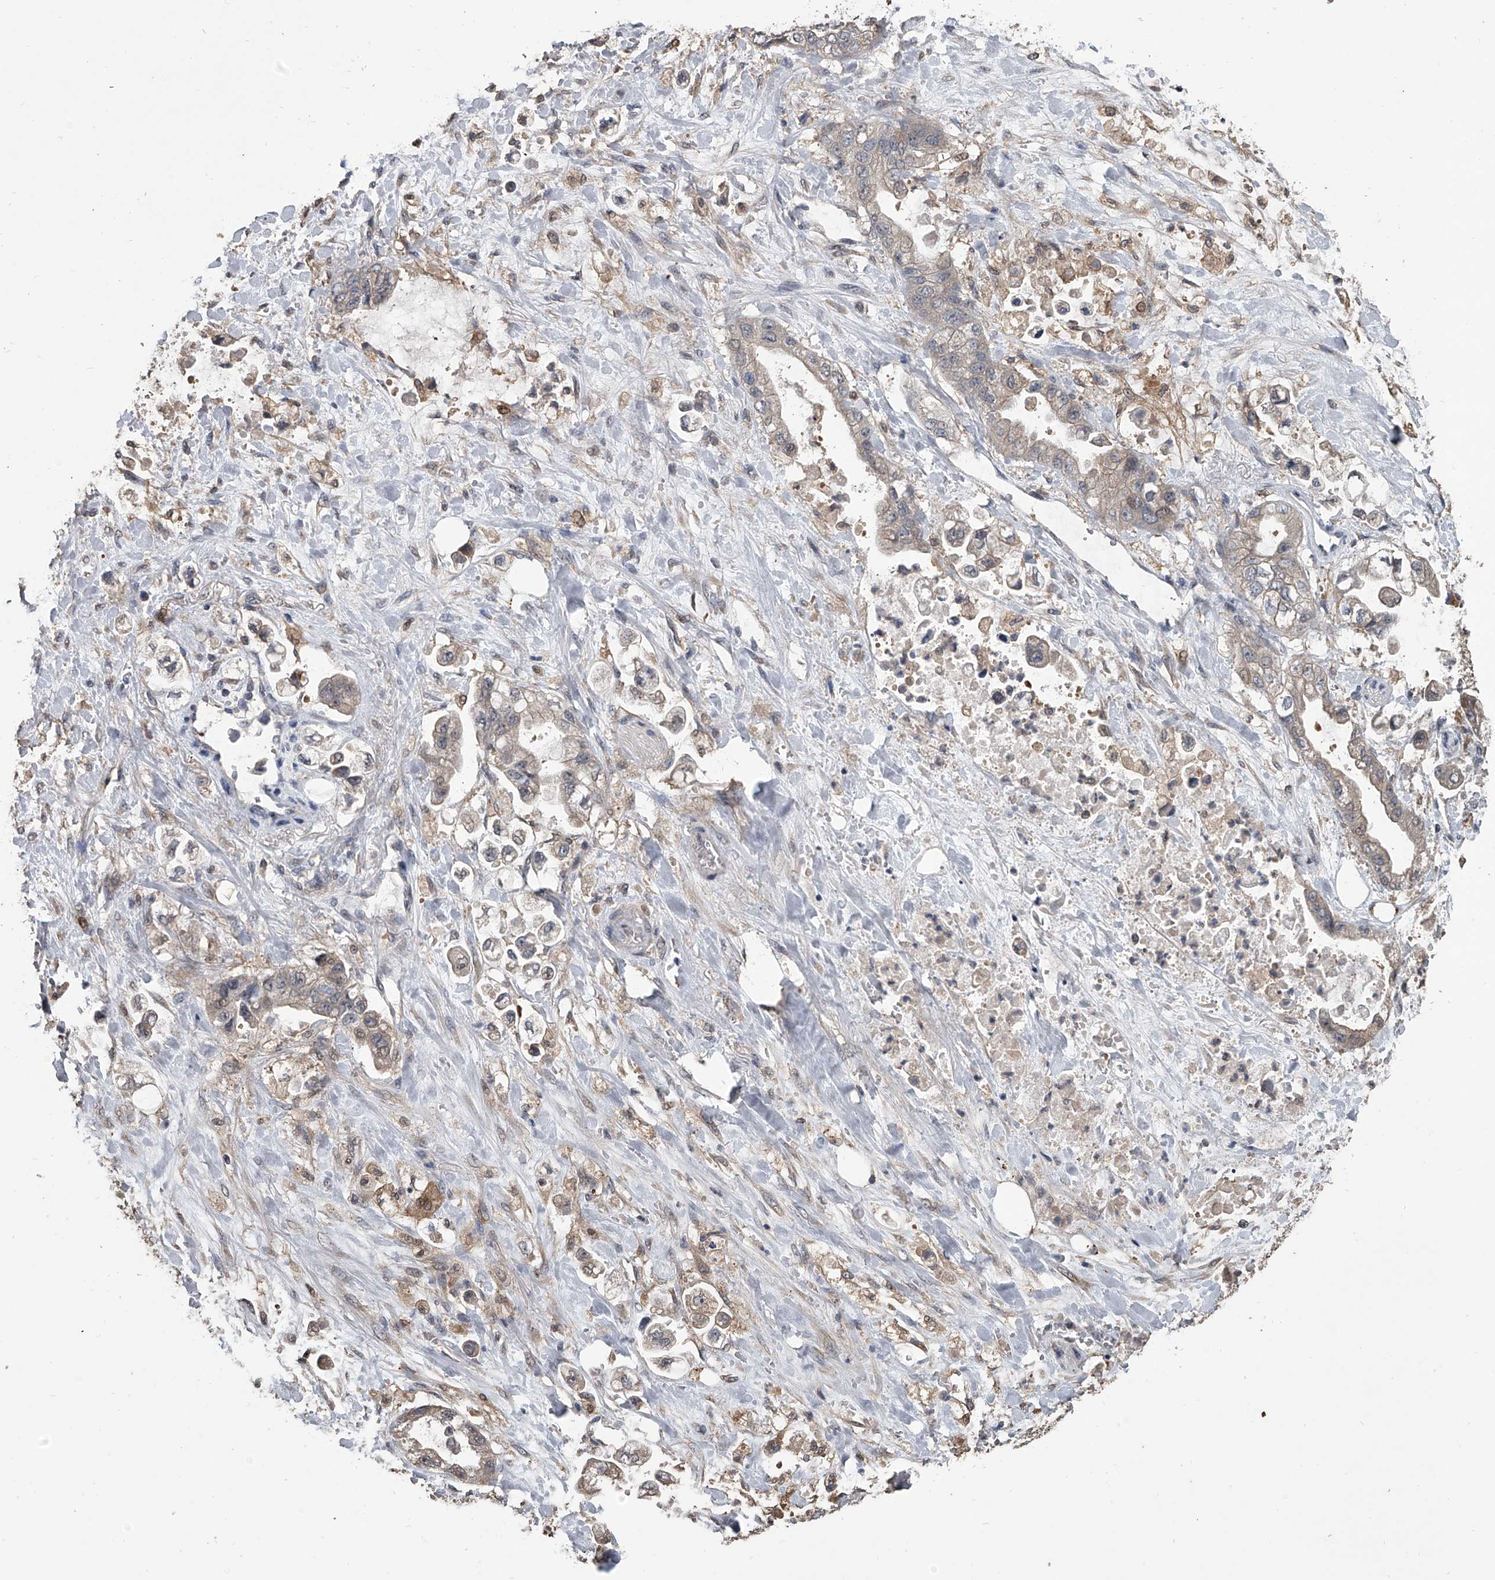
{"staining": {"intensity": "weak", "quantity": "25%-75%", "location": "cytoplasmic/membranous"}, "tissue": "stomach cancer", "cell_type": "Tumor cells", "image_type": "cancer", "snomed": [{"axis": "morphology", "description": "Adenocarcinoma, NOS"}, {"axis": "topography", "description": "Stomach"}], "caption": "Tumor cells show low levels of weak cytoplasmic/membranous staining in about 25%-75% of cells in human adenocarcinoma (stomach).", "gene": "DOCK9", "patient": {"sex": "male", "age": 62}}